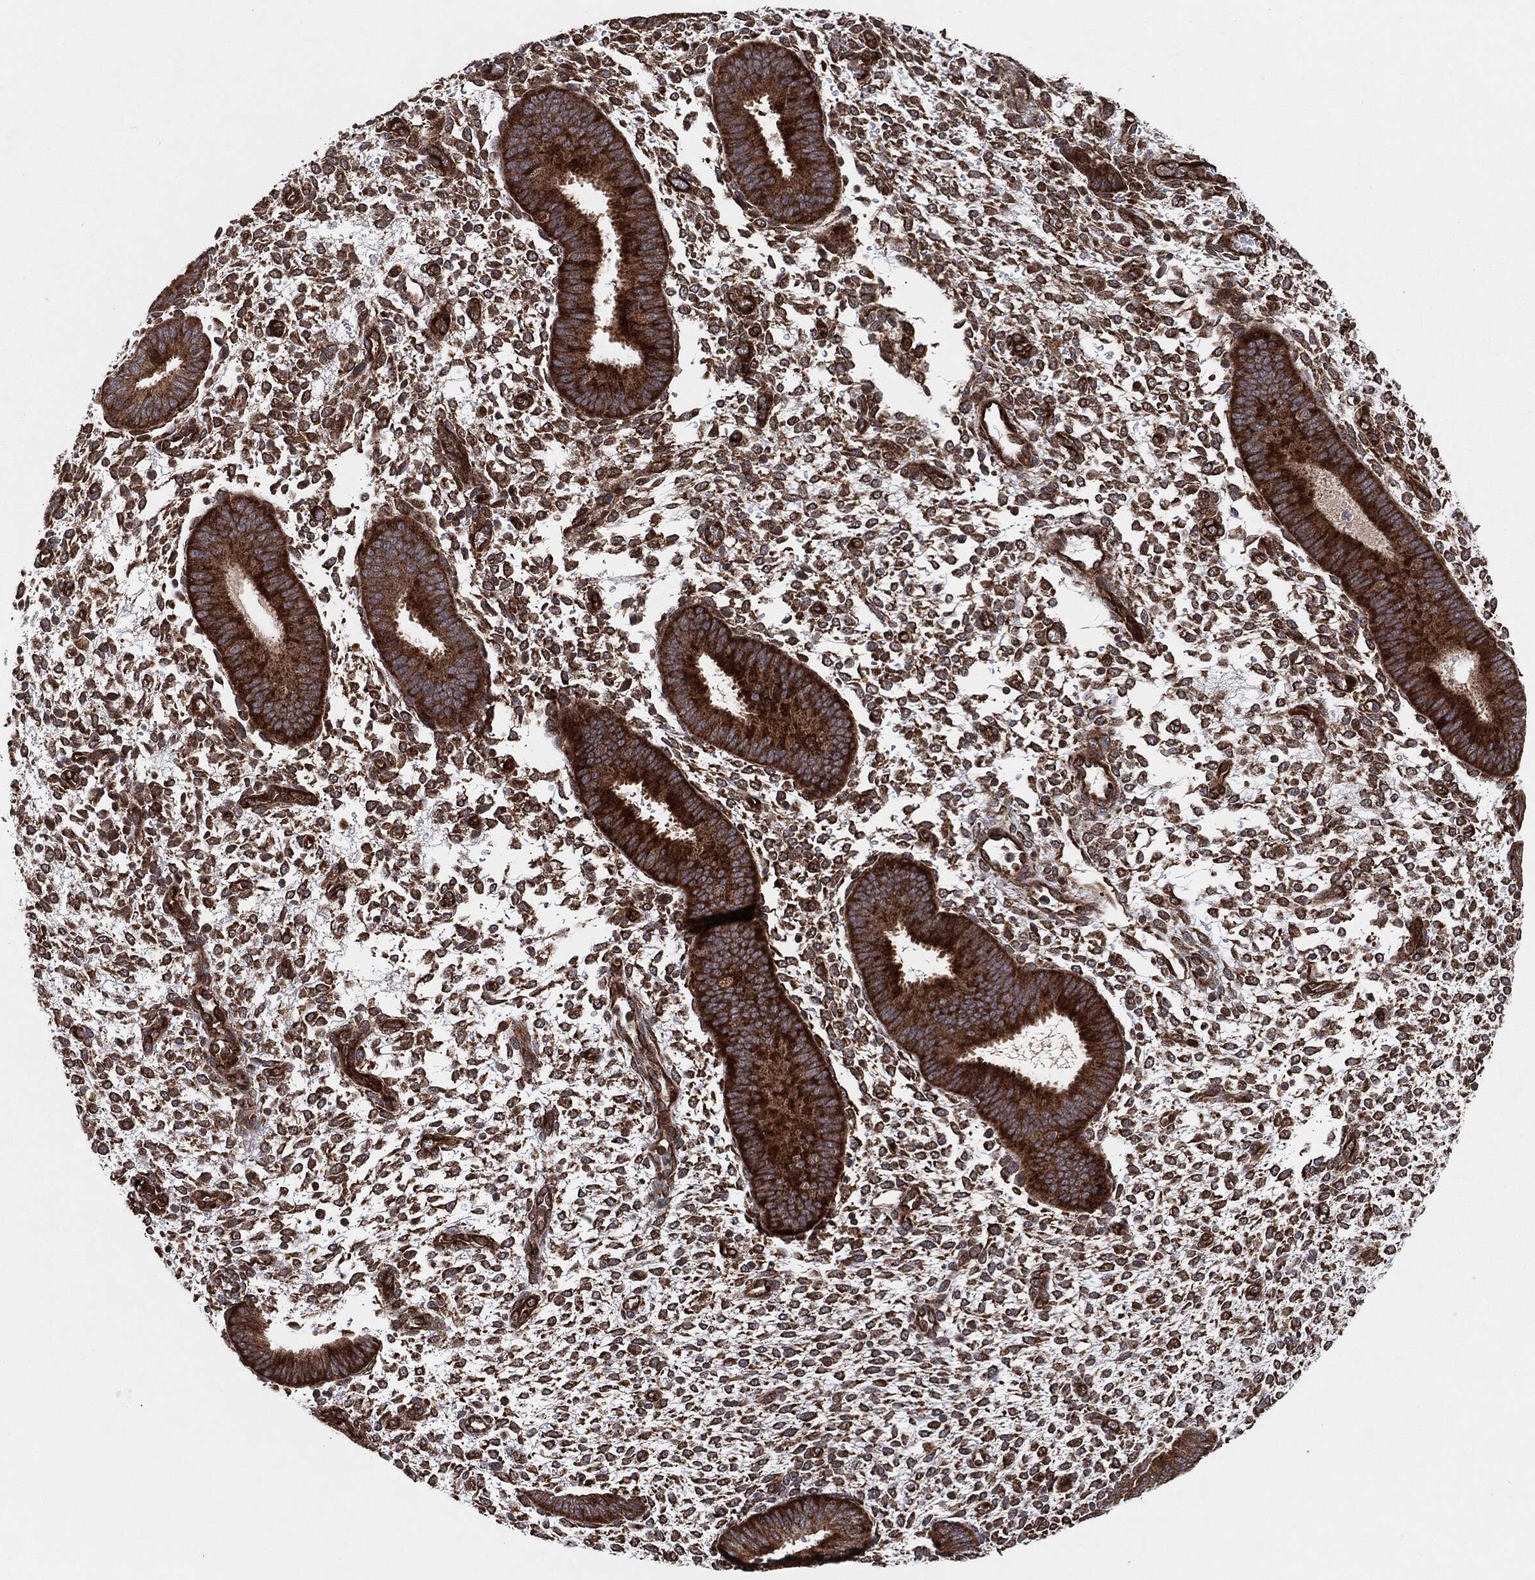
{"staining": {"intensity": "strong", "quantity": "25%-75%", "location": "cytoplasmic/membranous"}, "tissue": "endometrium", "cell_type": "Cells in endometrial stroma", "image_type": "normal", "snomed": [{"axis": "morphology", "description": "Normal tissue, NOS"}, {"axis": "topography", "description": "Endometrium"}], "caption": "Immunohistochemistry (IHC) micrograph of normal endometrium stained for a protein (brown), which reveals high levels of strong cytoplasmic/membranous expression in approximately 25%-75% of cells in endometrial stroma.", "gene": "BCAR1", "patient": {"sex": "female", "age": 39}}